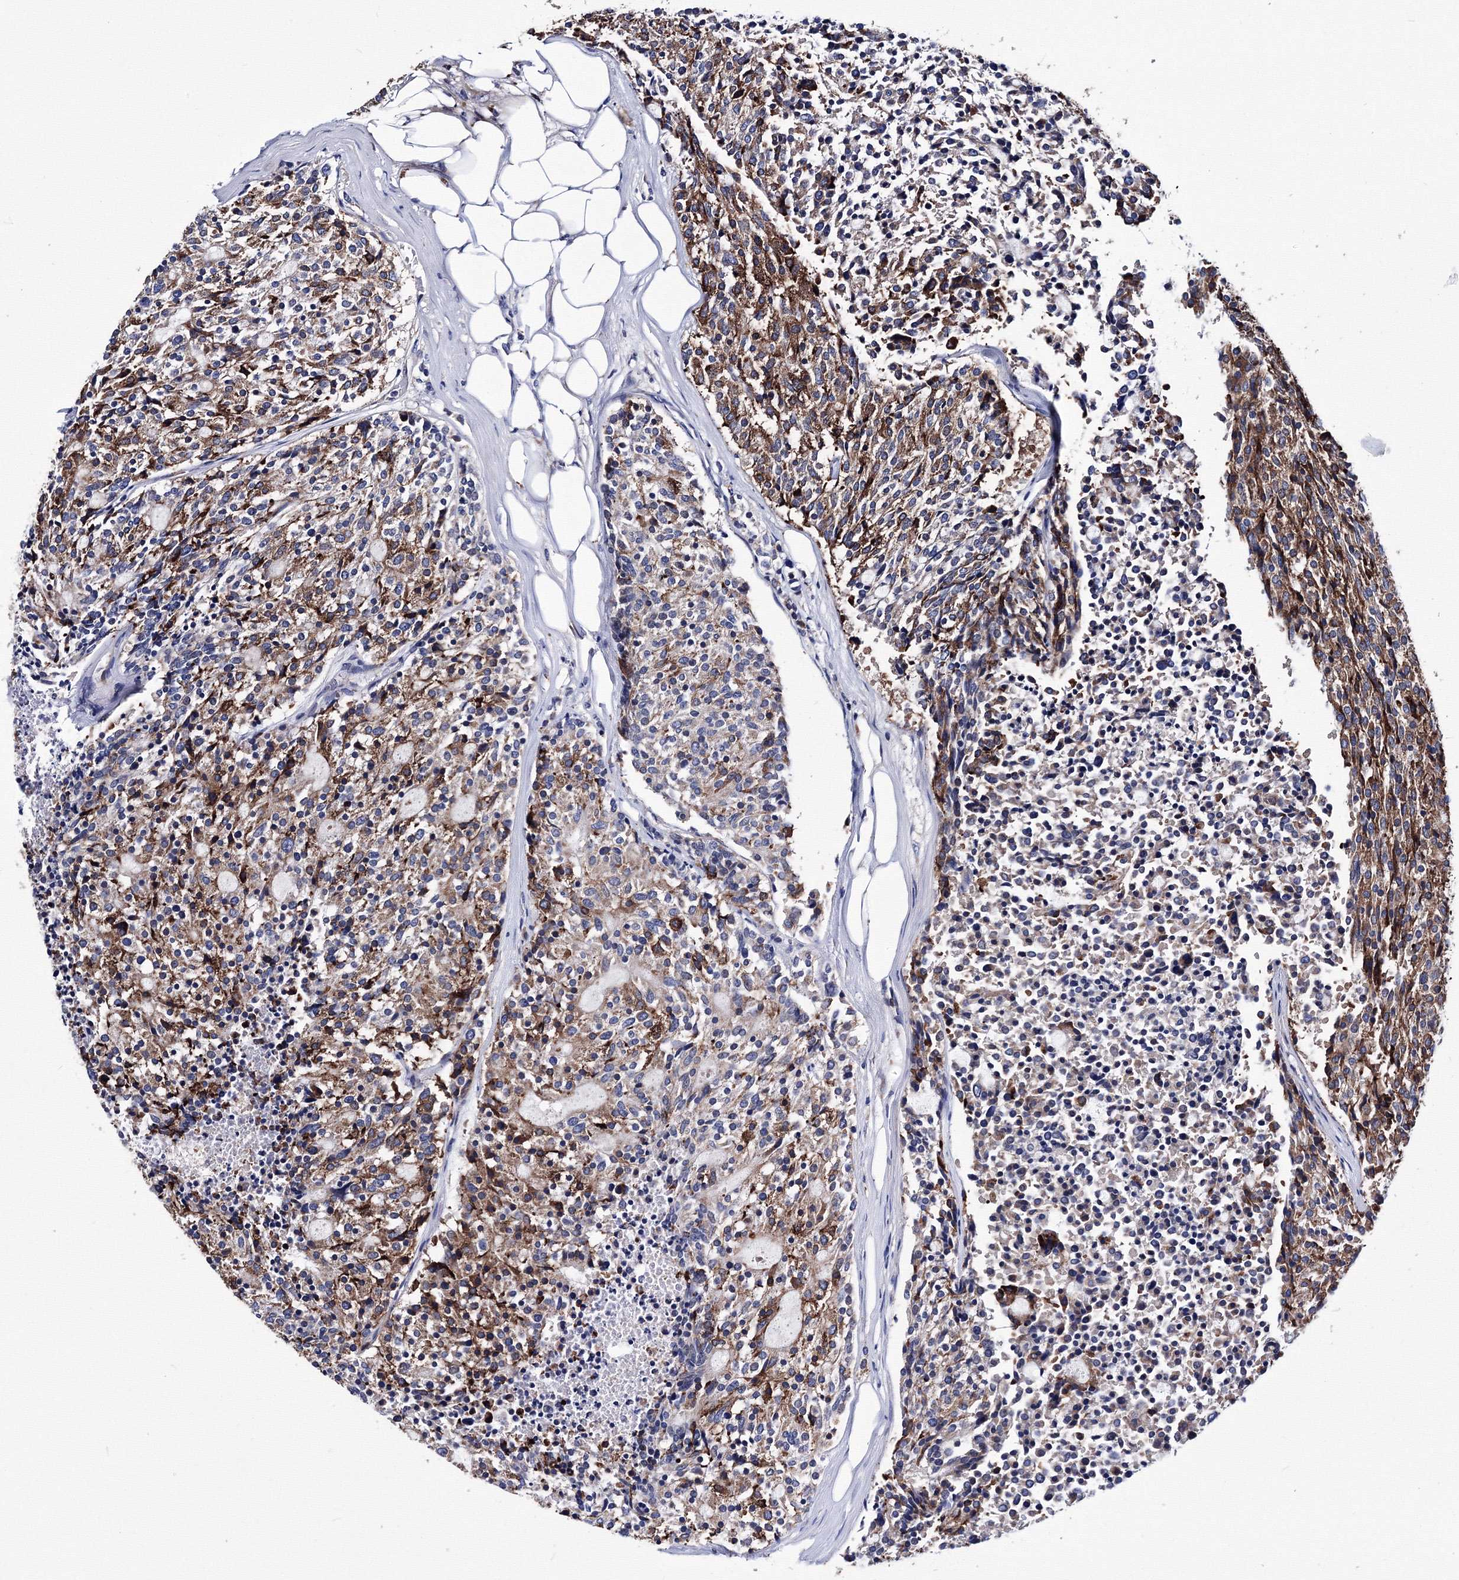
{"staining": {"intensity": "moderate", "quantity": "25%-75%", "location": "cytoplasmic/membranous"}, "tissue": "carcinoid", "cell_type": "Tumor cells", "image_type": "cancer", "snomed": [{"axis": "morphology", "description": "Carcinoid, malignant, NOS"}, {"axis": "topography", "description": "Pancreas"}], "caption": "High-power microscopy captured an immunohistochemistry (IHC) image of carcinoid, revealing moderate cytoplasmic/membranous expression in approximately 25%-75% of tumor cells.", "gene": "TRPM2", "patient": {"sex": "female", "age": 54}}